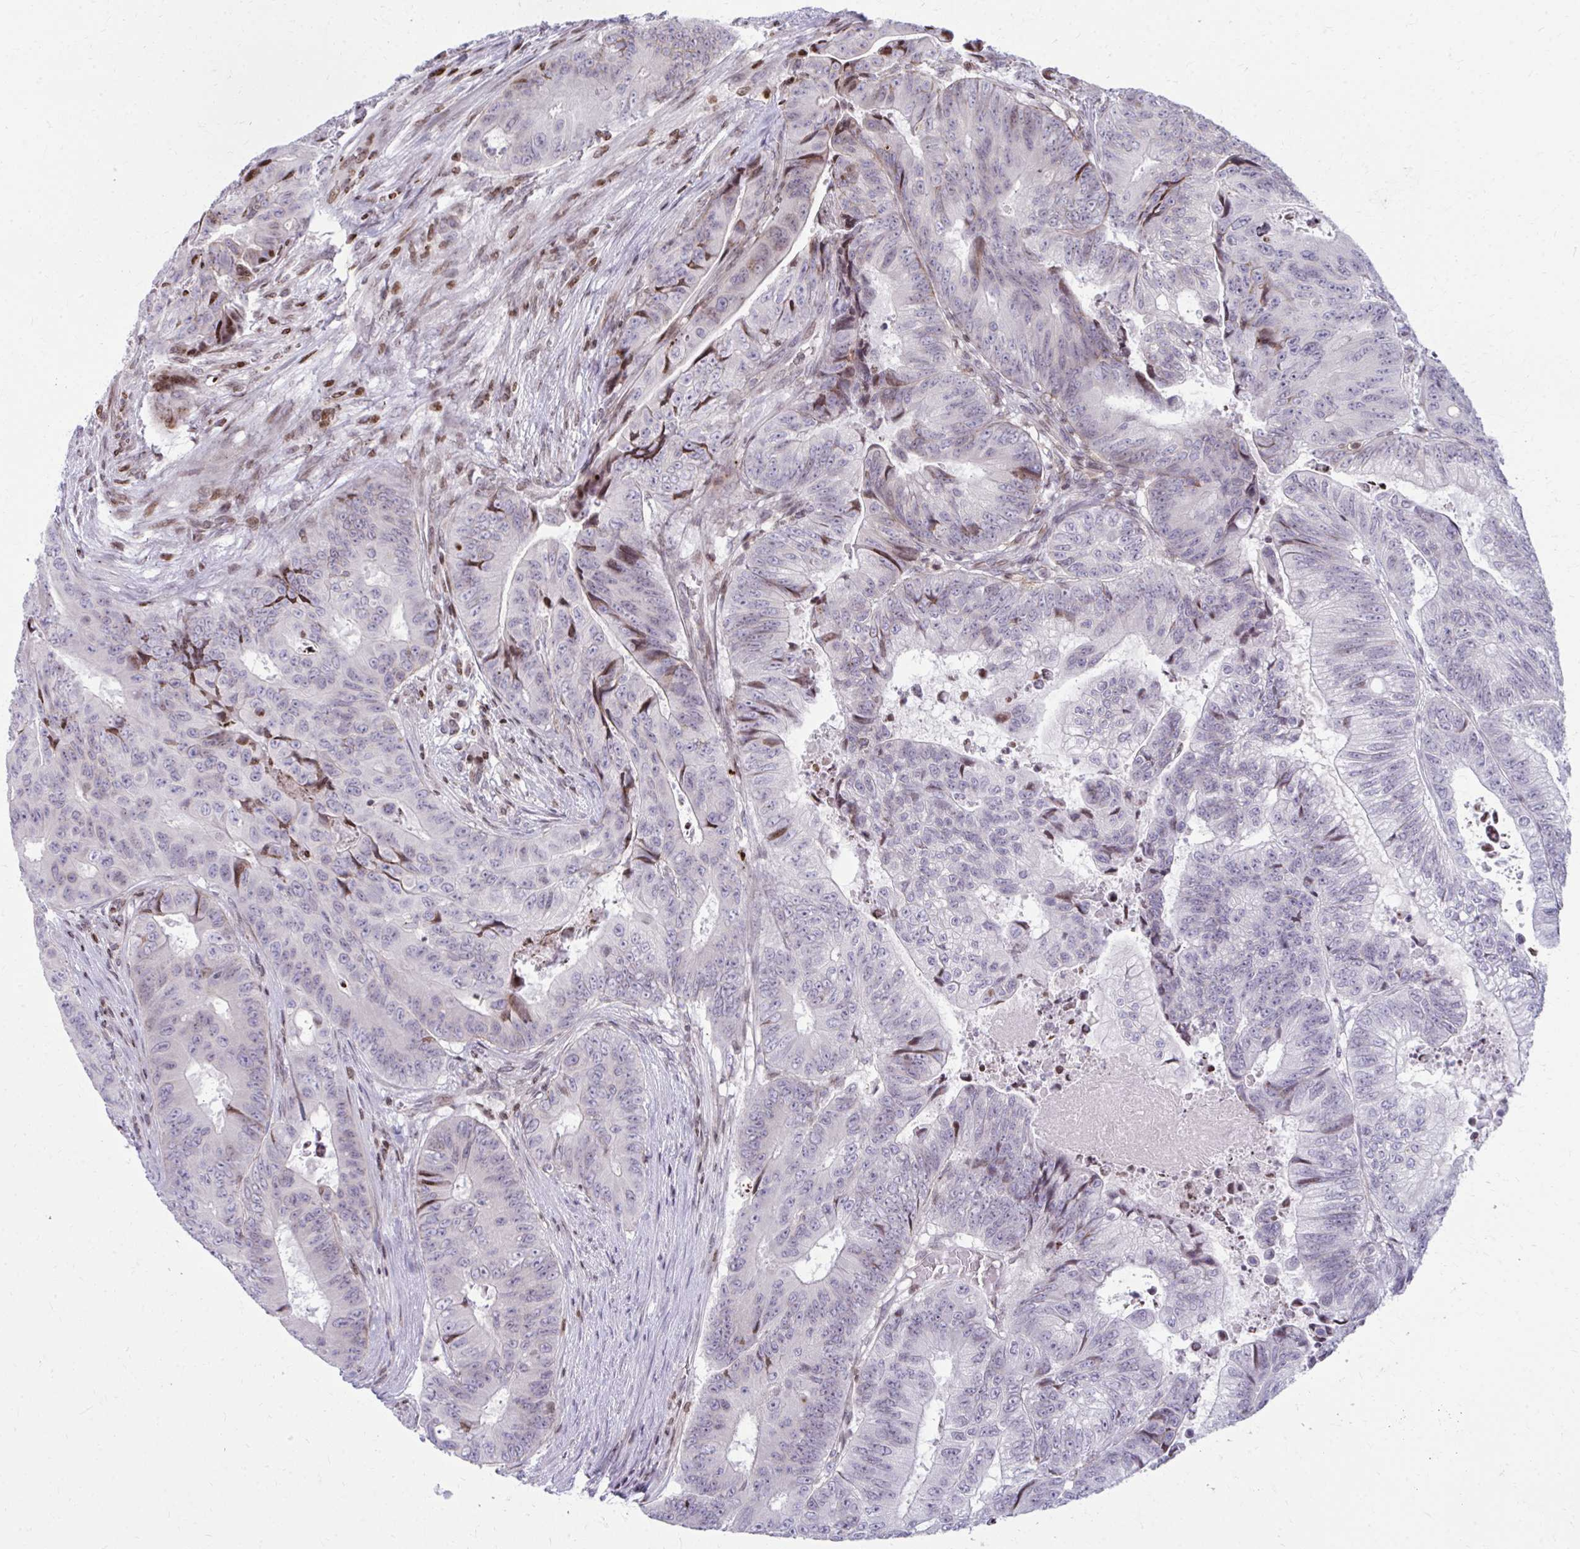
{"staining": {"intensity": "negative", "quantity": "none", "location": "none"}, "tissue": "colorectal cancer", "cell_type": "Tumor cells", "image_type": "cancer", "snomed": [{"axis": "morphology", "description": "Adenocarcinoma, NOS"}, {"axis": "topography", "description": "Colon"}], "caption": "Tumor cells show no significant protein expression in colorectal adenocarcinoma.", "gene": "AP5M1", "patient": {"sex": "female", "age": 48}}